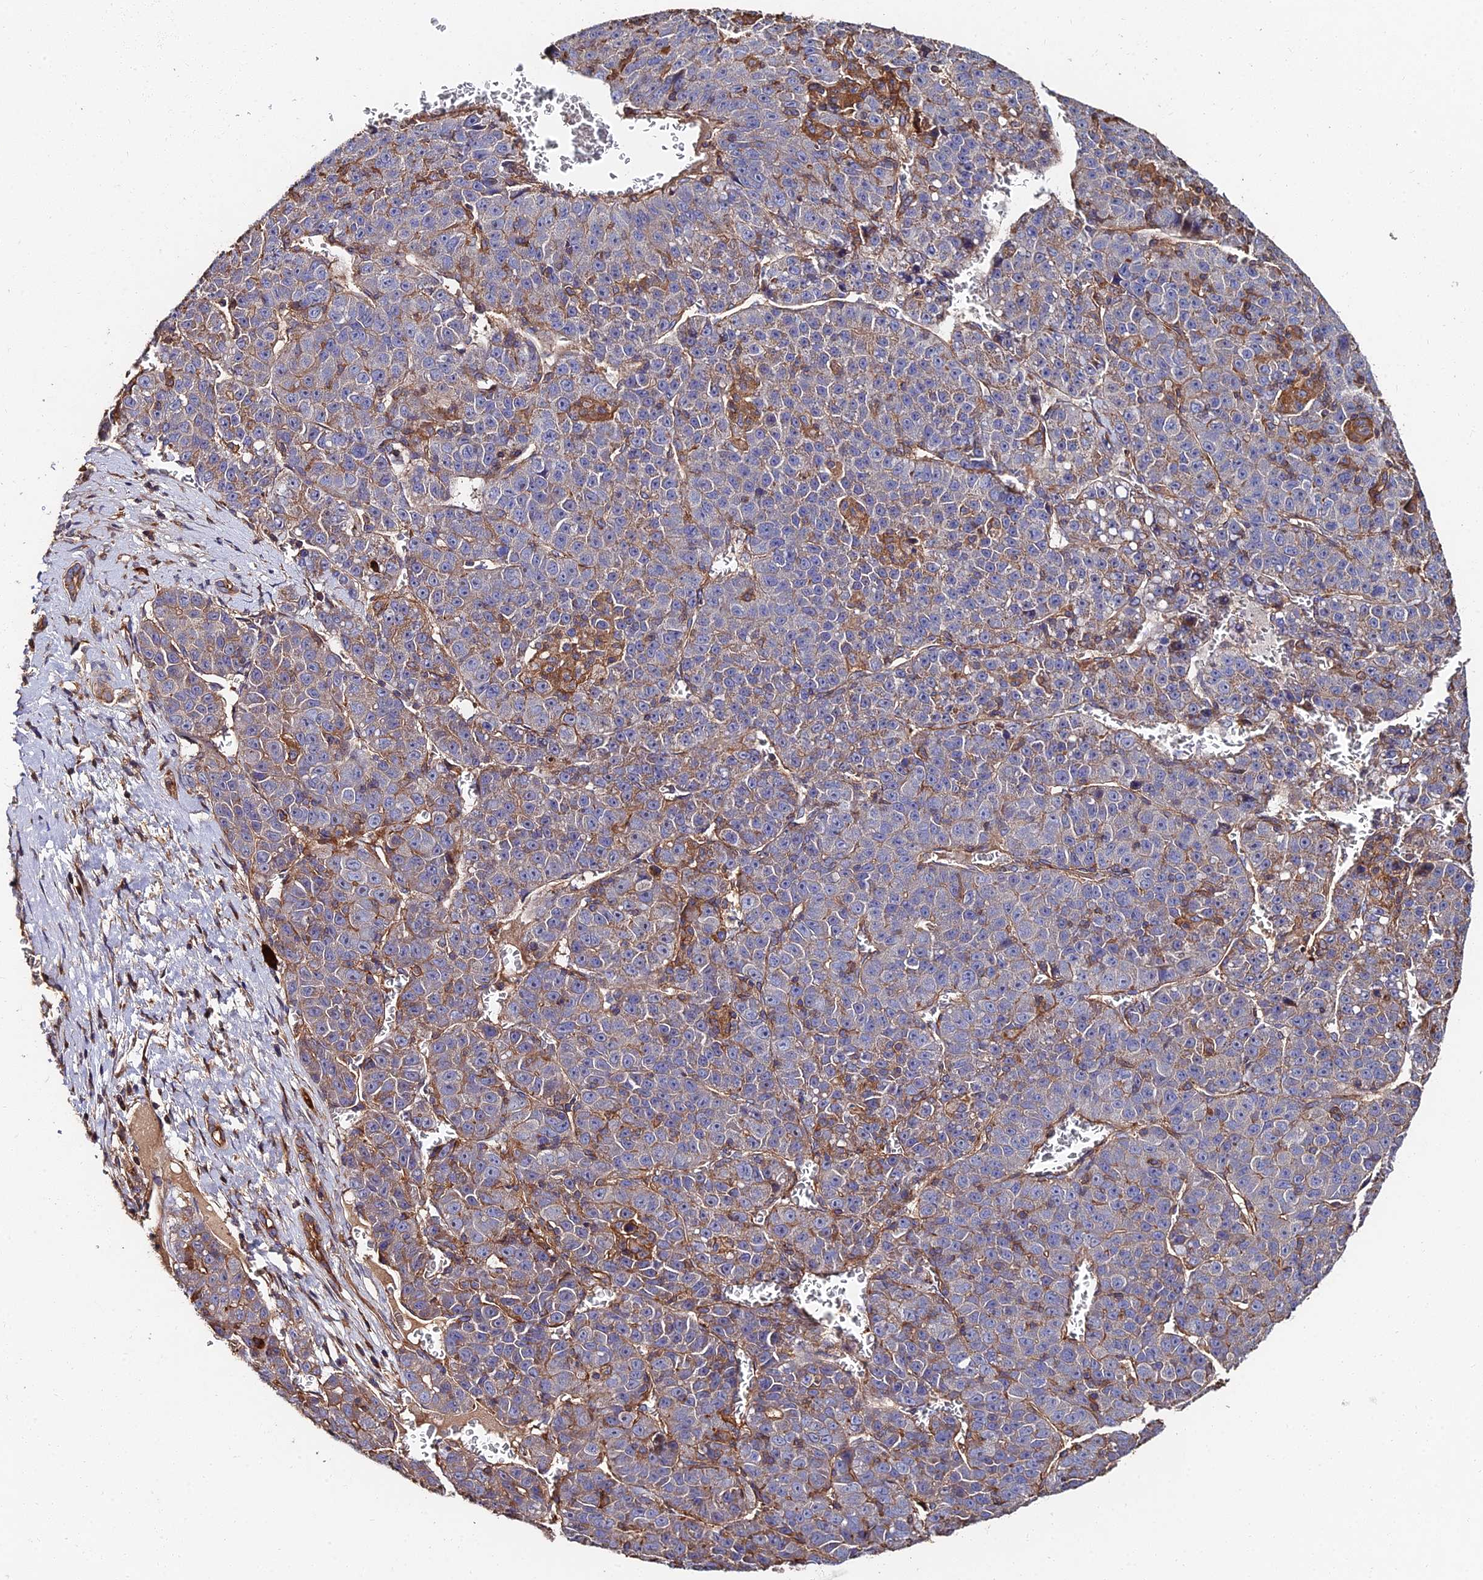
{"staining": {"intensity": "negative", "quantity": "none", "location": "none"}, "tissue": "liver cancer", "cell_type": "Tumor cells", "image_type": "cancer", "snomed": [{"axis": "morphology", "description": "Carcinoma, Hepatocellular, NOS"}, {"axis": "topography", "description": "Liver"}], "caption": "The IHC histopathology image has no significant staining in tumor cells of liver cancer (hepatocellular carcinoma) tissue.", "gene": "EXT1", "patient": {"sex": "female", "age": 53}}